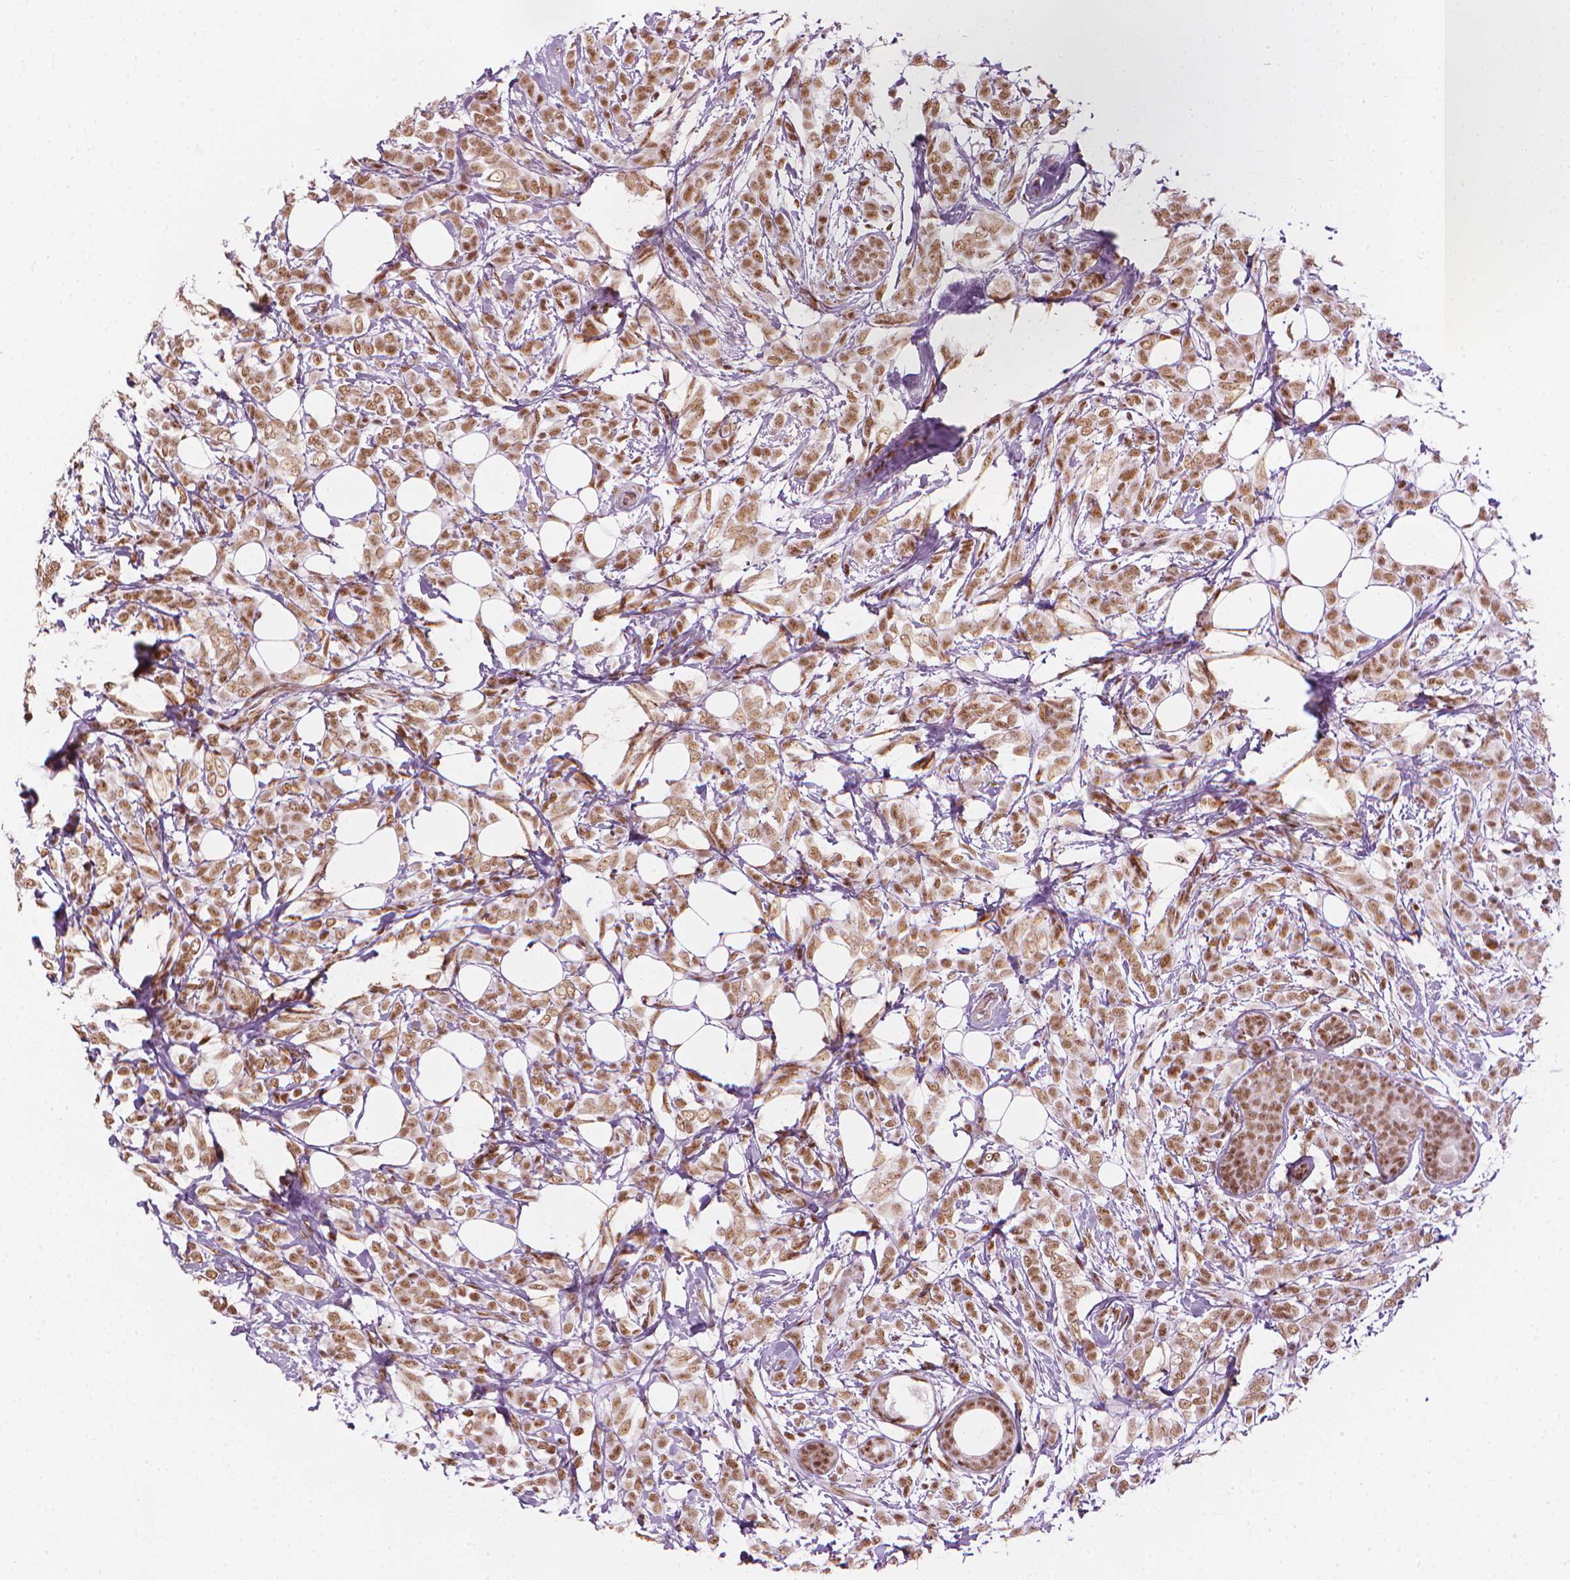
{"staining": {"intensity": "moderate", "quantity": ">75%", "location": "nuclear"}, "tissue": "breast cancer", "cell_type": "Tumor cells", "image_type": "cancer", "snomed": [{"axis": "morphology", "description": "Lobular carcinoma"}, {"axis": "topography", "description": "Breast"}], "caption": "A photomicrograph showing moderate nuclear expression in approximately >75% of tumor cells in breast cancer (lobular carcinoma), as visualized by brown immunohistochemical staining.", "gene": "ELF2", "patient": {"sex": "female", "age": 49}}